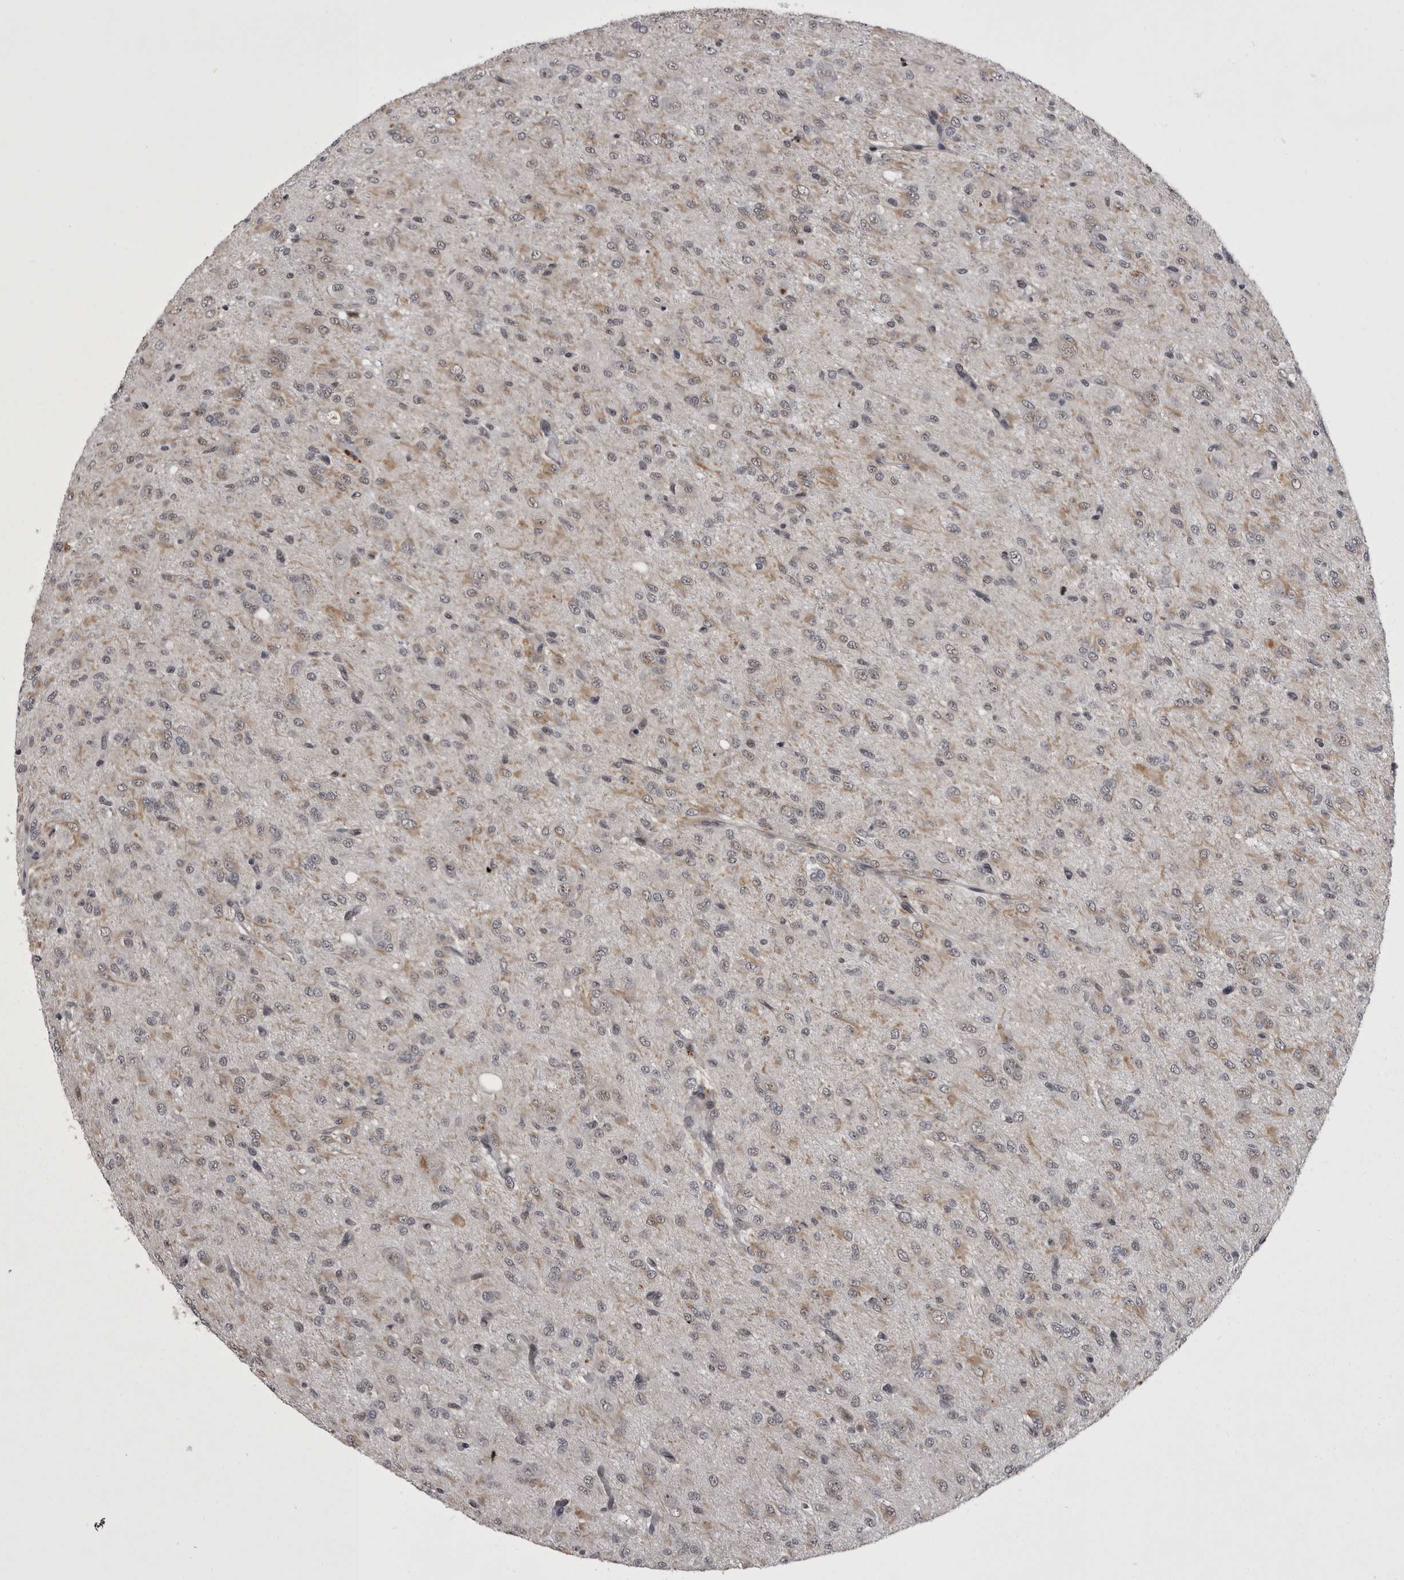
{"staining": {"intensity": "weak", "quantity": "<25%", "location": "cytoplasmic/membranous,nuclear"}, "tissue": "glioma", "cell_type": "Tumor cells", "image_type": "cancer", "snomed": [{"axis": "morphology", "description": "Glioma, malignant, High grade"}, {"axis": "topography", "description": "Brain"}], "caption": "Human malignant high-grade glioma stained for a protein using immunohistochemistry (IHC) exhibits no positivity in tumor cells.", "gene": "PRPF3", "patient": {"sex": "female", "age": 59}}